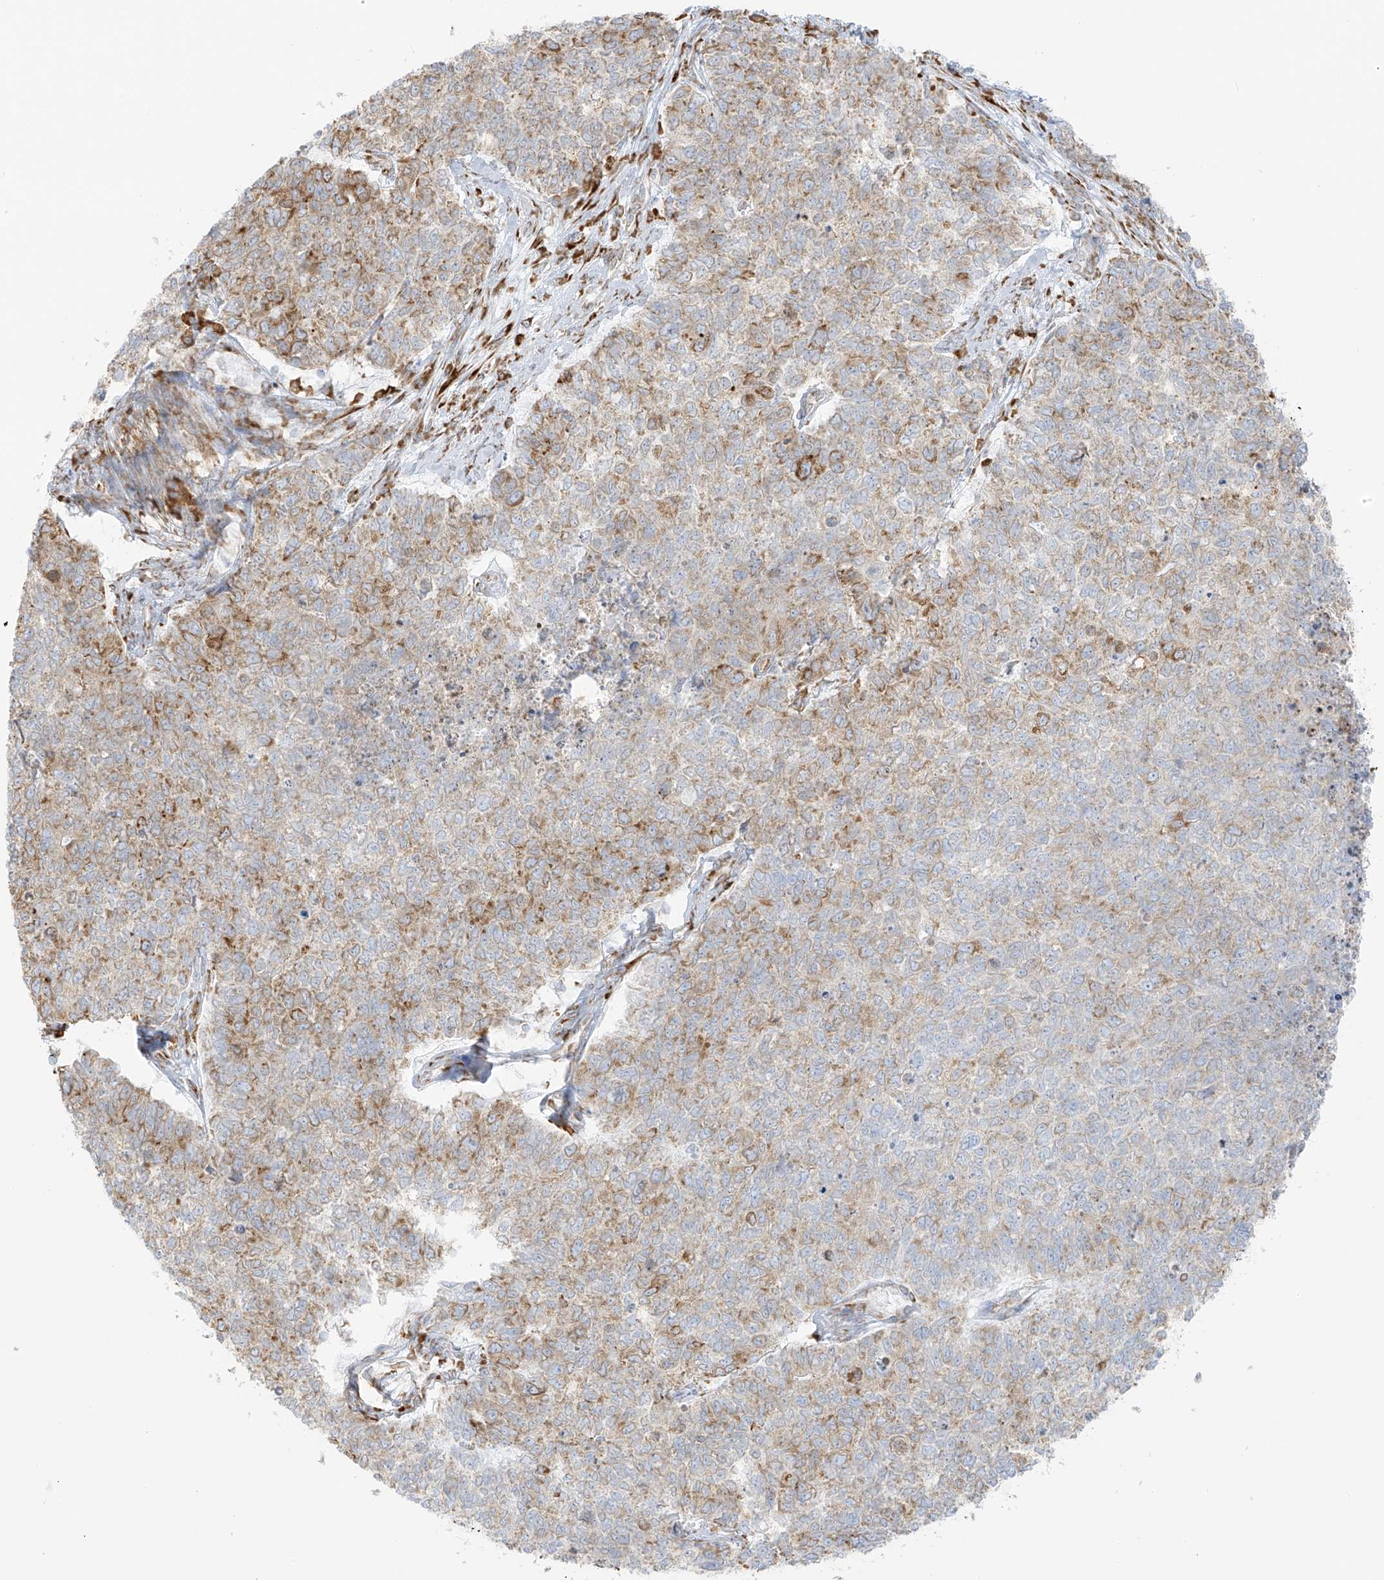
{"staining": {"intensity": "weak", "quantity": "25%-75%", "location": "cytoplasmic/membranous"}, "tissue": "cervical cancer", "cell_type": "Tumor cells", "image_type": "cancer", "snomed": [{"axis": "morphology", "description": "Squamous cell carcinoma, NOS"}, {"axis": "topography", "description": "Cervix"}], "caption": "DAB immunohistochemical staining of human cervical cancer (squamous cell carcinoma) shows weak cytoplasmic/membranous protein expression in about 25%-75% of tumor cells. (DAB IHC with brightfield microscopy, high magnification).", "gene": "LRRC59", "patient": {"sex": "female", "age": 63}}